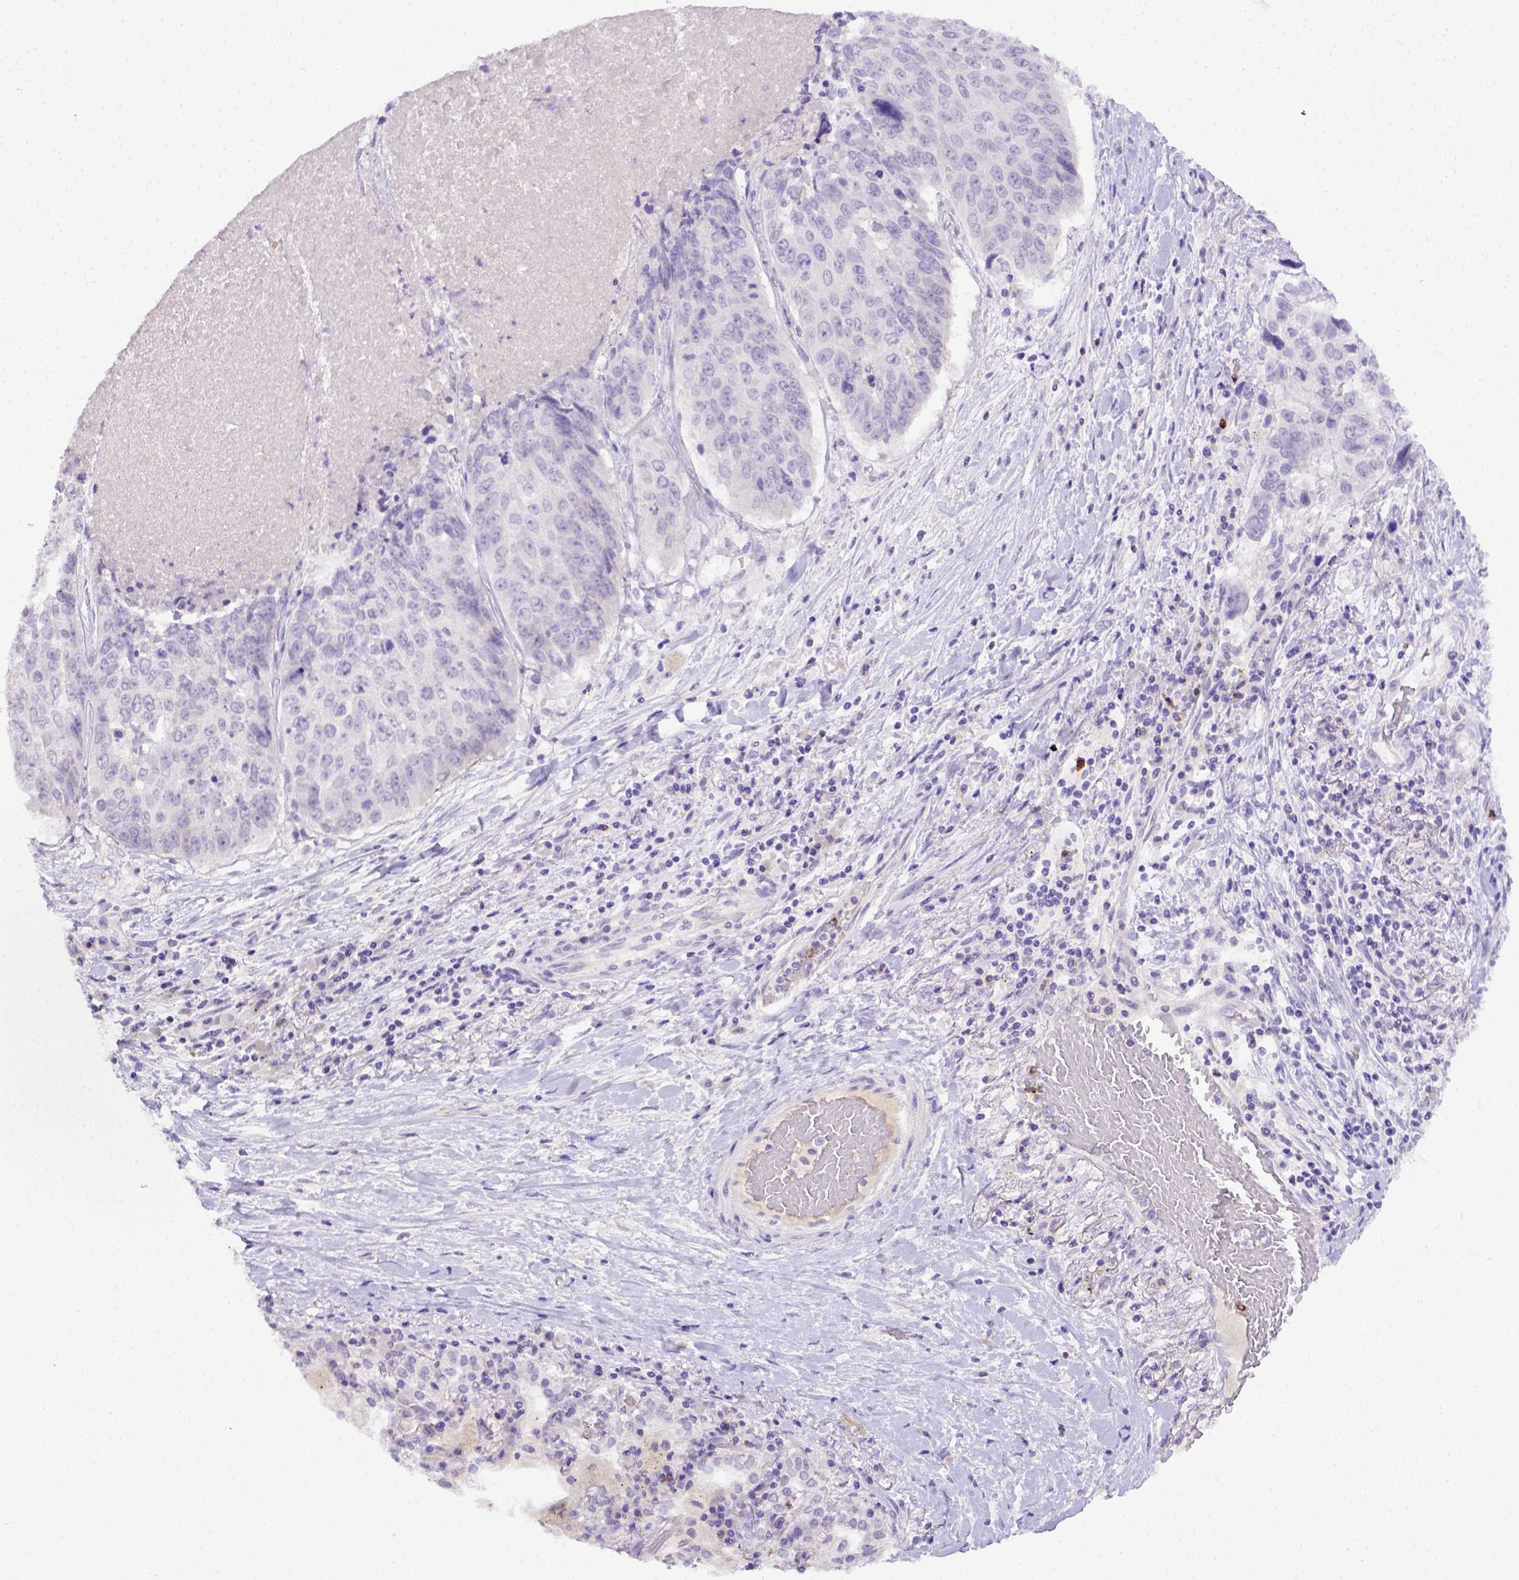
{"staining": {"intensity": "negative", "quantity": "none", "location": "none"}, "tissue": "lung cancer", "cell_type": "Tumor cells", "image_type": "cancer", "snomed": [{"axis": "morphology", "description": "Normal tissue, NOS"}, {"axis": "morphology", "description": "Squamous cell carcinoma, NOS"}, {"axis": "topography", "description": "Bronchus"}, {"axis": "topography", "description": "Lung"}], "caption": "The immunohistochemistry (IHC) photomicrograph has no significant expression in tumor cells of lung cancer (squamous cell carcinoma) tissue.", "gene": "B3GAT1", "patient": {"sex": "male", "age": 64}}